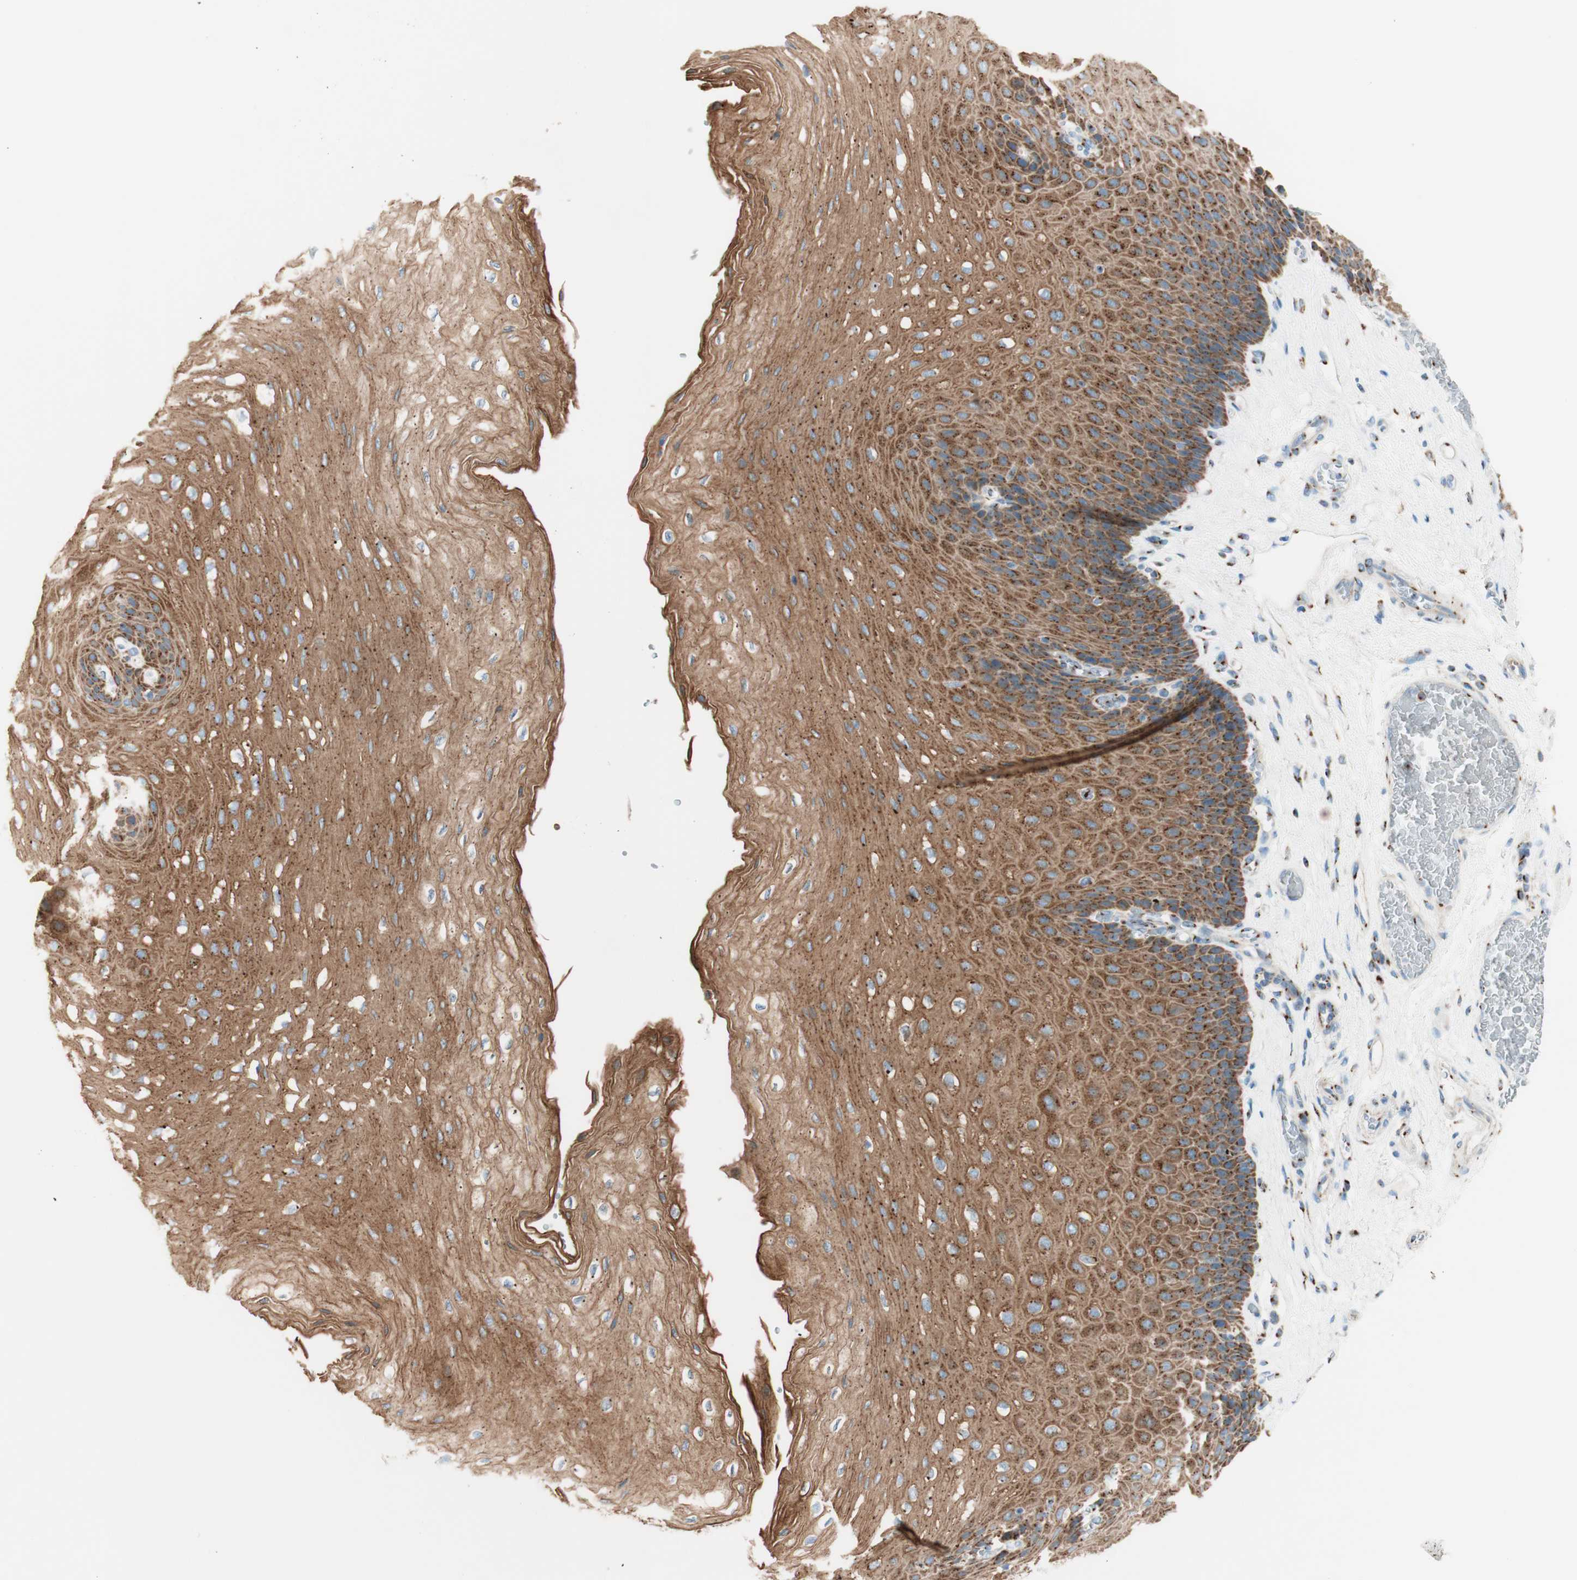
{"staining": {"intensity": "strong", "quantity": ">75%", "location": "cytoplasmic/membranous"}, "tissue": "esophagus", "cell_type": "Squamous epithelial cells", "image_type": "normal", "snomed": [{"axis": "morphology", "description": "Normal tissue, NOS"}, {"axis": "topography", "description": "Esophagus"}], "caption": "An immunohistochemistry (IHC) photomicrograph of unremarkable tissue is shown. Protein staining in brown shows strong cytoplasmic/membranous positivity in esophagus within squamous epithelial cells.", "gene": "GOLGB1", "patient": {"sex": "female", "age": 72}}